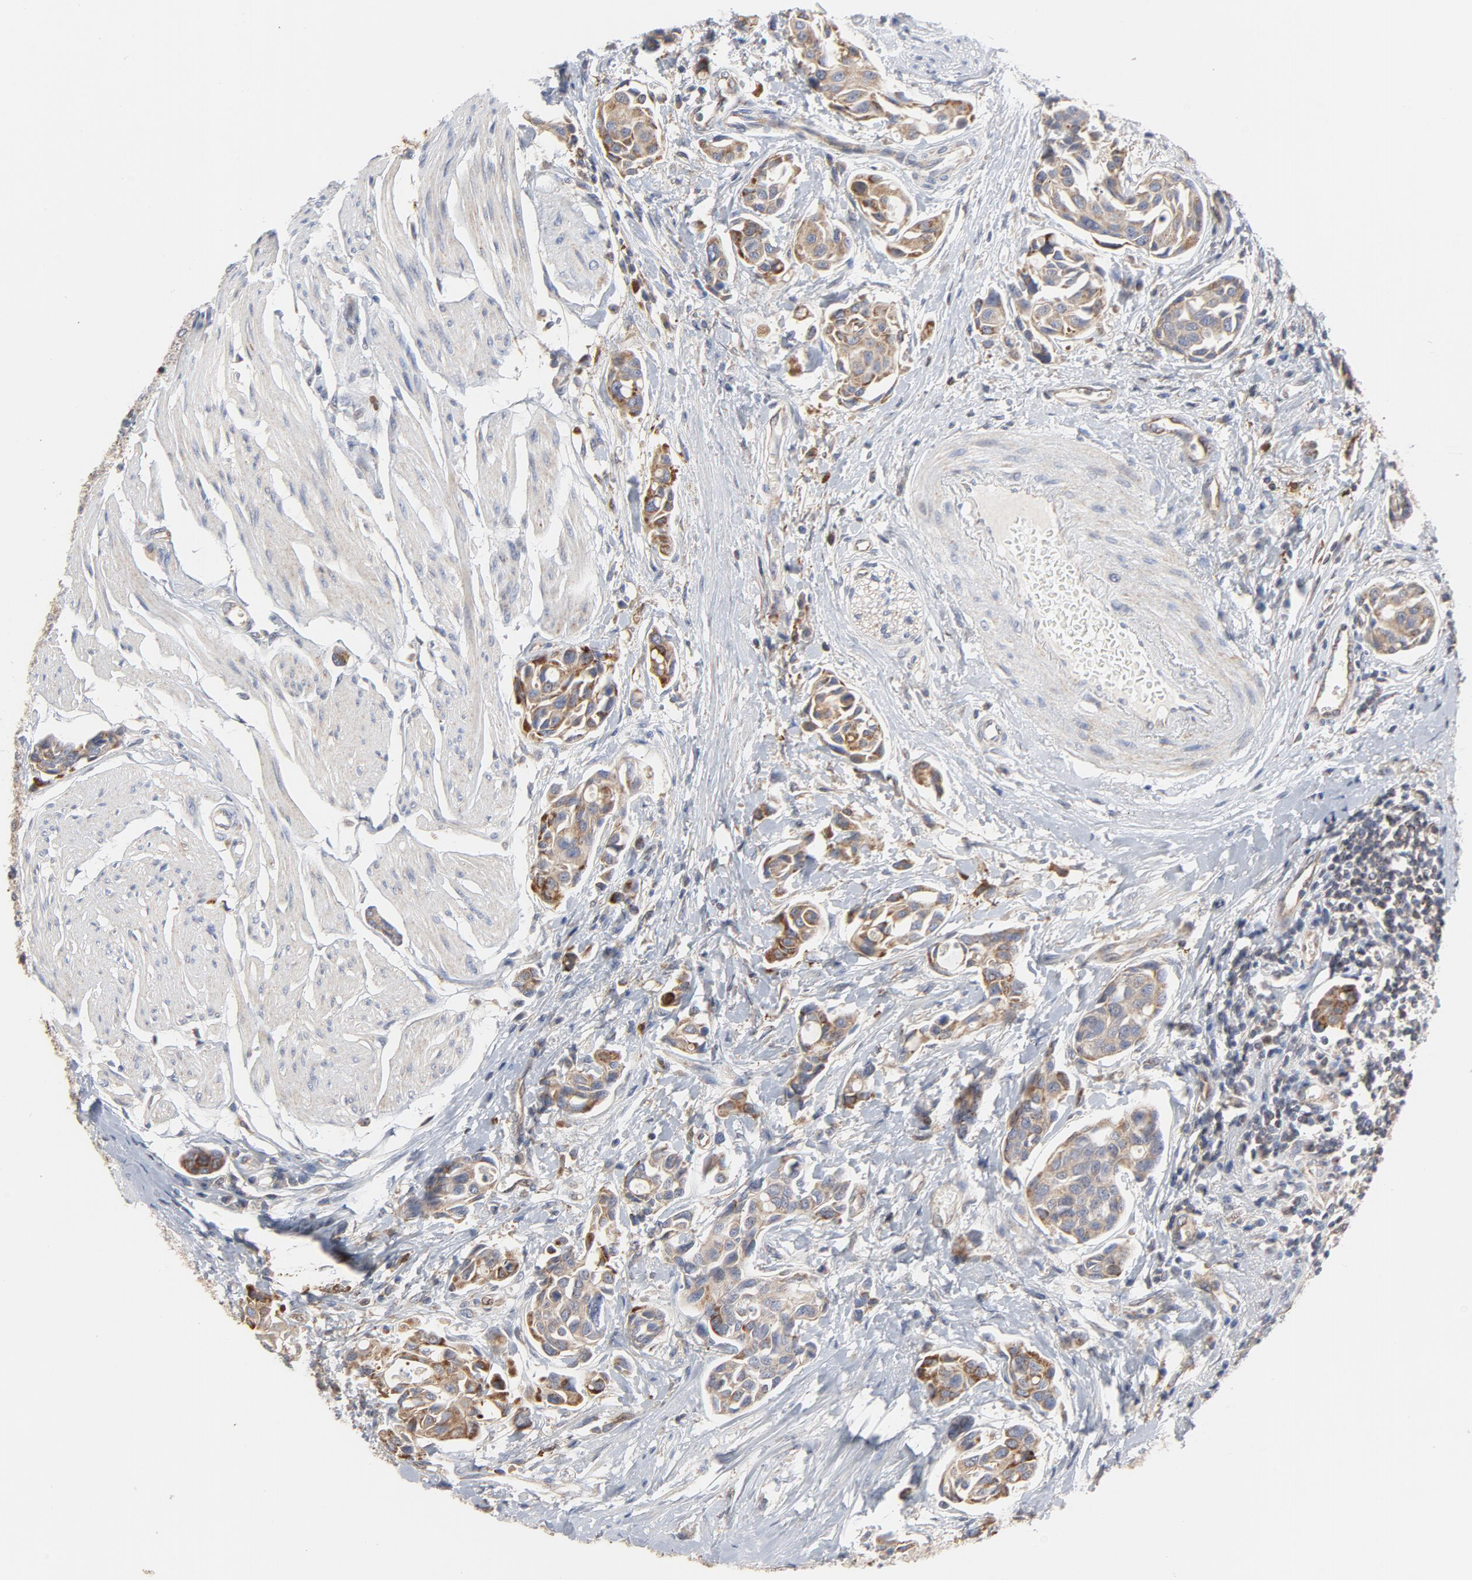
{"staining": {"intensity": "moderate", "quantity": ">75%", "location": "cytoplasmic/membranous"}, "tissue": "urothelial cancer", "cell_type": "Tumor cells", "image_type": "cancer", "snomed": [{"axis": "morphology", "description": "Urothelial carcinoma, High grade"}, {"axis": "topography", "description": "Urinary bladder"}], "caption": "Moderate cytoplasmic/membranous positivity for a protein is appreciated in approximately >75% of tumor cells of high-grade urothelial carcinoma using IHC.", "gene": "RAPGEF4", "patient": {"sex": "male", "age": 78}}